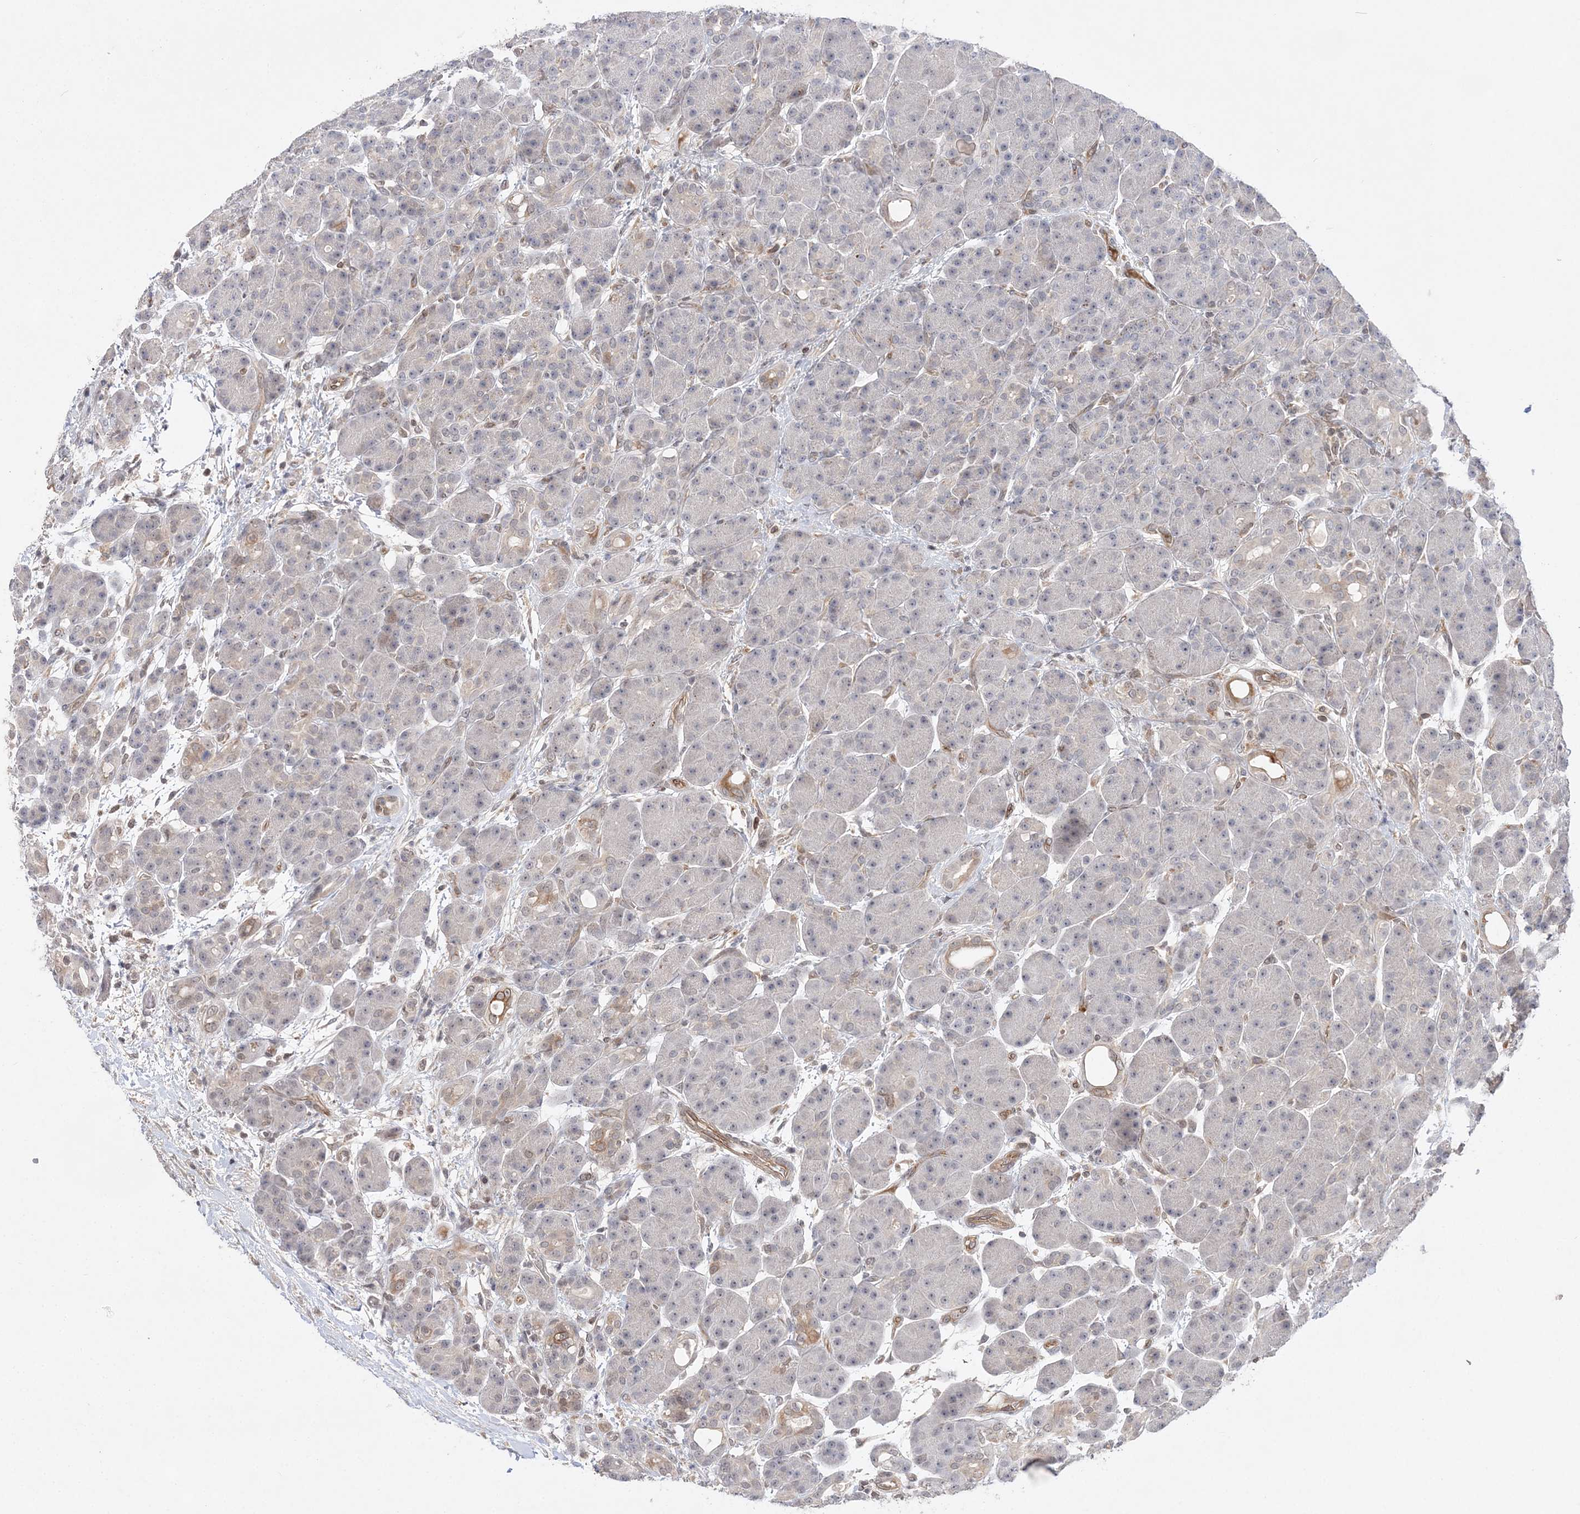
{"staining": {"intensity": "moderate", "quantity": "<25%", "location": "cytoplasmic/membranous"}, "tissue": "pancreas", "cell_type": "Exocrine glandular cells", "image_type": "normal", "snomed": [{"axis": "morphology", "description": "Normal tissue, NOS"}, {"axis": "topography", "description": "Pancreas"}], "caption": "A histopathology image showing moderate cytoplasmic/membranous staining in about <25% of exocrine glandular cells in normal pancreas, as visualized by brown immunohistochemical staining.", "gene": "TMEM132B", "patient": {"sex": "male", "age": 63}}